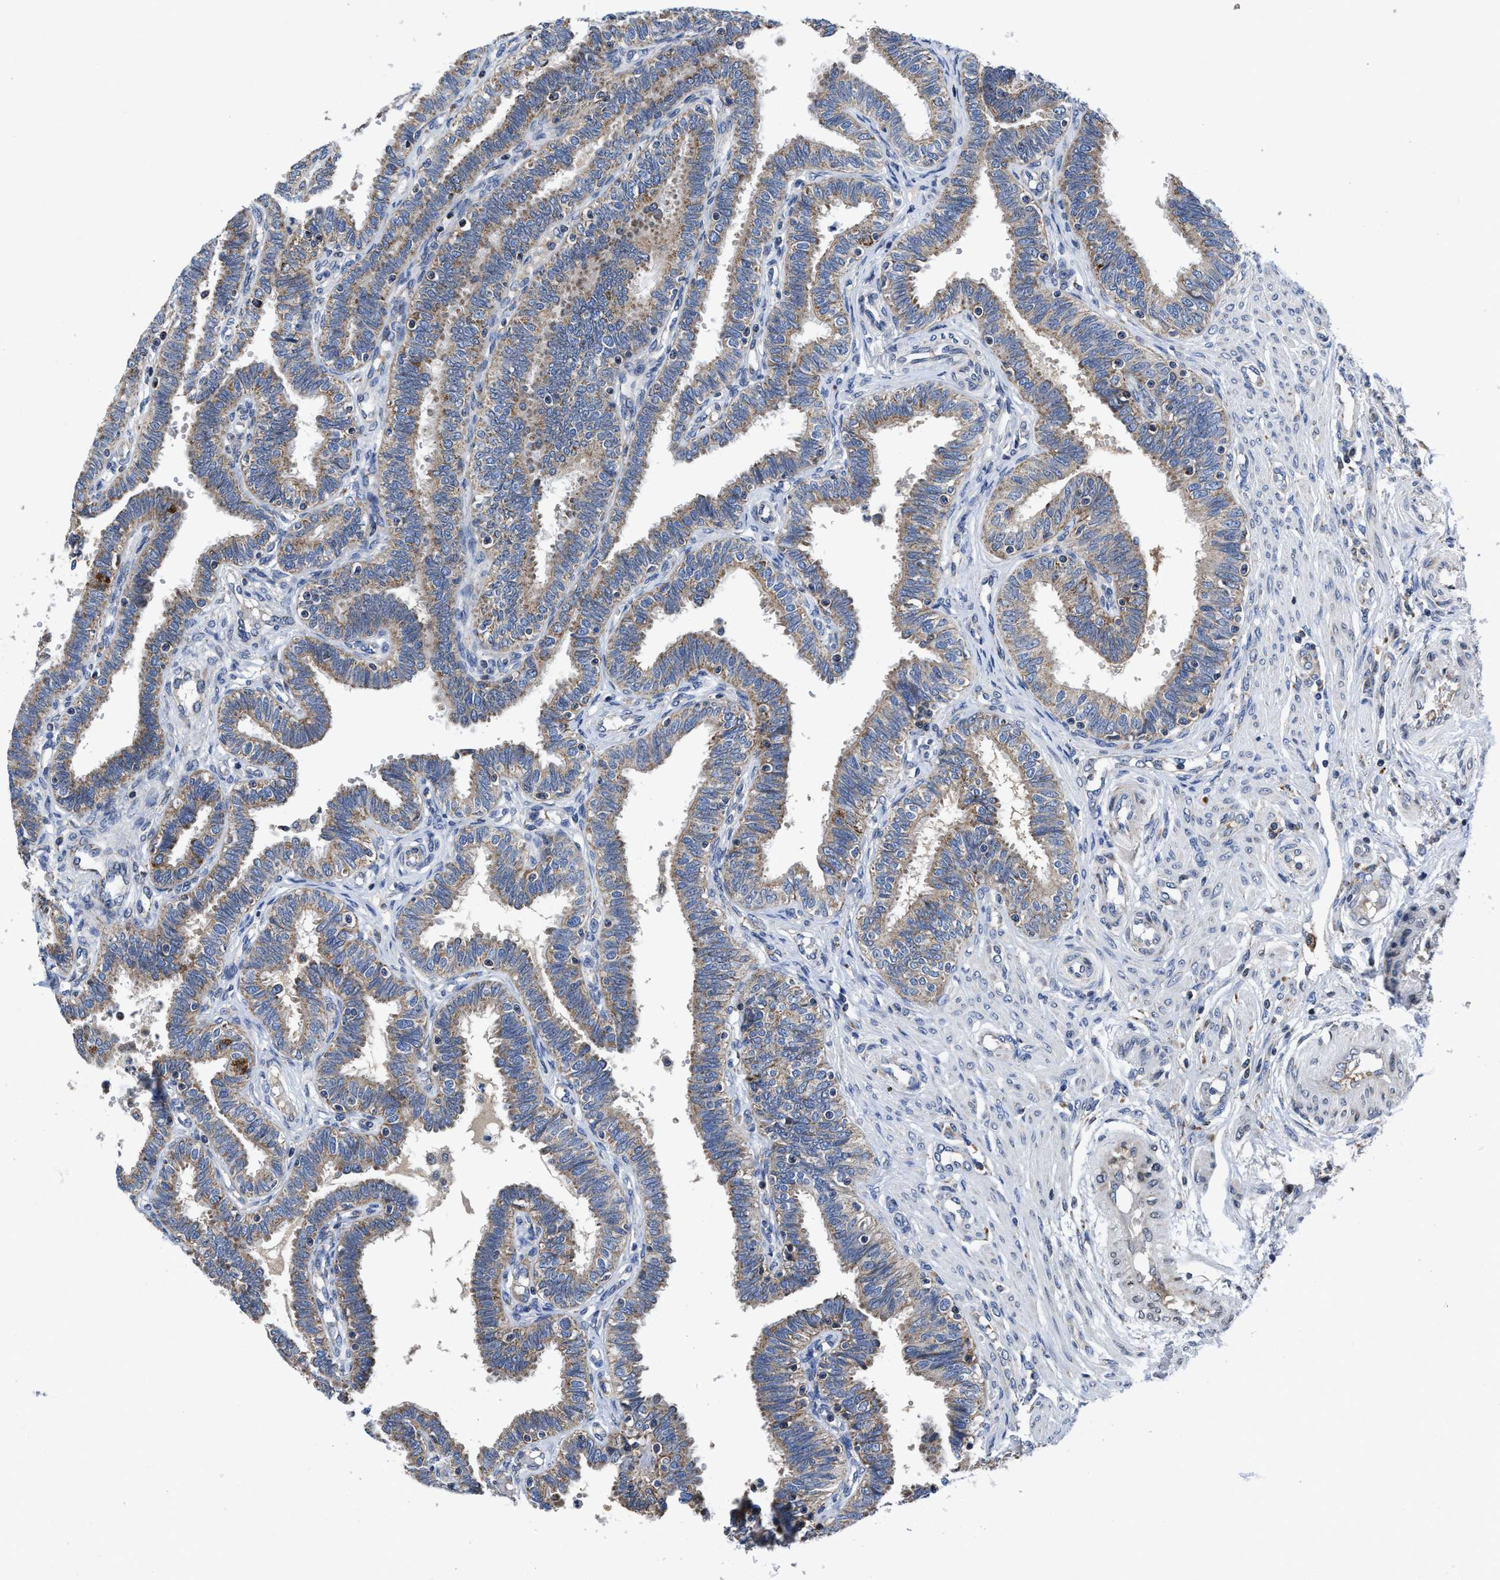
{"staining": {"intensity": "weak", "quantity": ">75%", "location": "cytoplasmic/membranous"}, "tissue": "fallopian tube", "cell_type": "Glandular cells", "image_type": "normal", "snomed": [{"axis": "morphology", "description": "Normal tissue, NOS"}, {"axis": "topography", "description": "Fallopian tube"}, {"axis": "topography", "description": "Placenta"}], "caption": "The image shows staining of unremarkable fallopian tube, revealing weak cytoplasmic/membranous protein staining (brown color) within glandular cells.", "gene": "CACNA1D", "patient": {"sex": "female", "age": 34}}